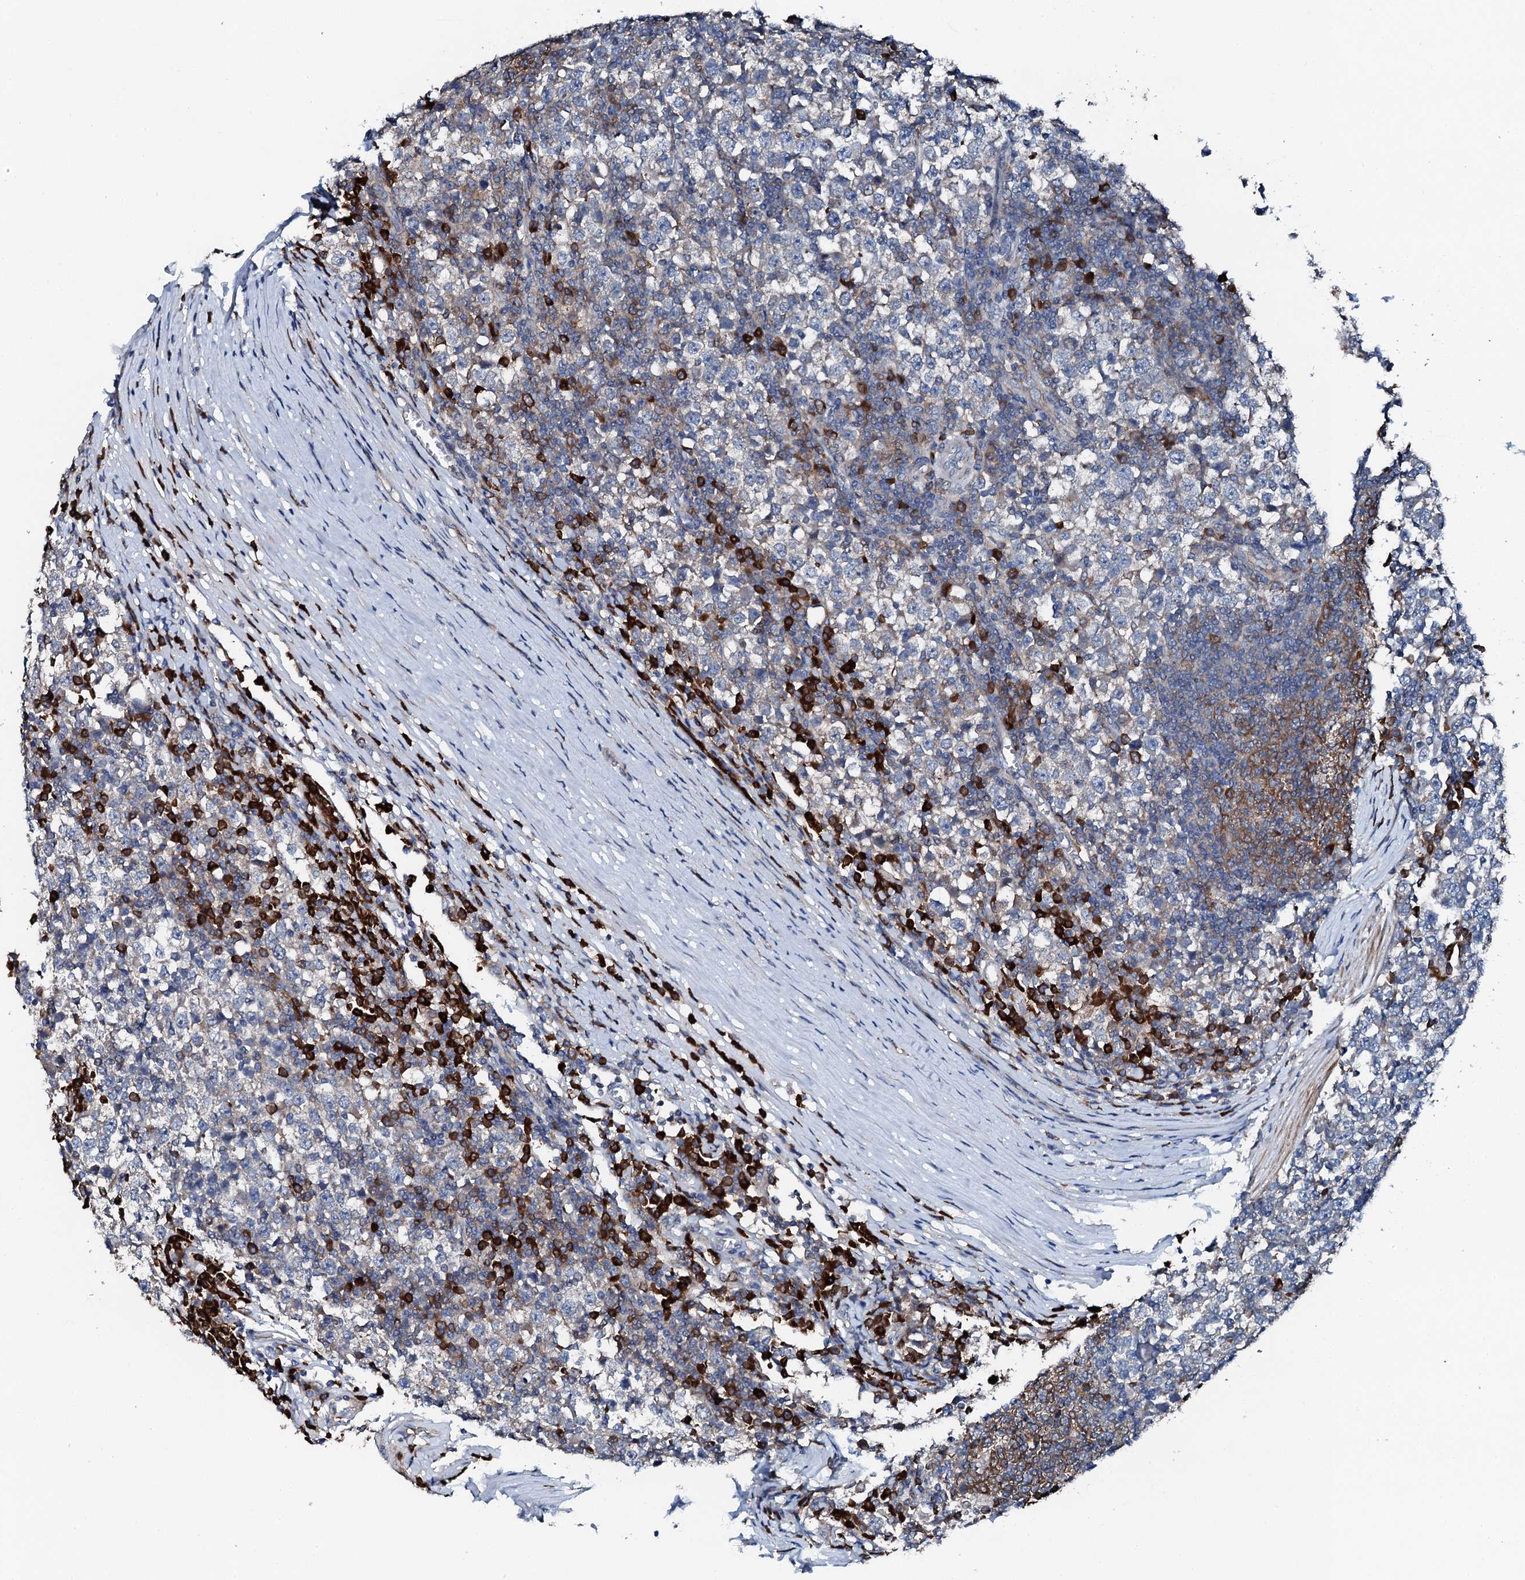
{"staining": {"intensity": "weak", "quantity": "<25%", "location": "cytoplasmic/membranous"}, "tissue": "testis cancer", "cell_type": "Tumor cells", "image_type": "cancer", "snomed": [{"axis": "morphology", "description": "Seminoma, NOS"}, {"axis": "topography", "description": "Testis"}], "caption": "The immunohistochemistry photomicrograph has no significant positivity in tumor cells of testis cancer tissue.", "gene": "GFOD2", "patient": {"sex": "male", "age": 65}}